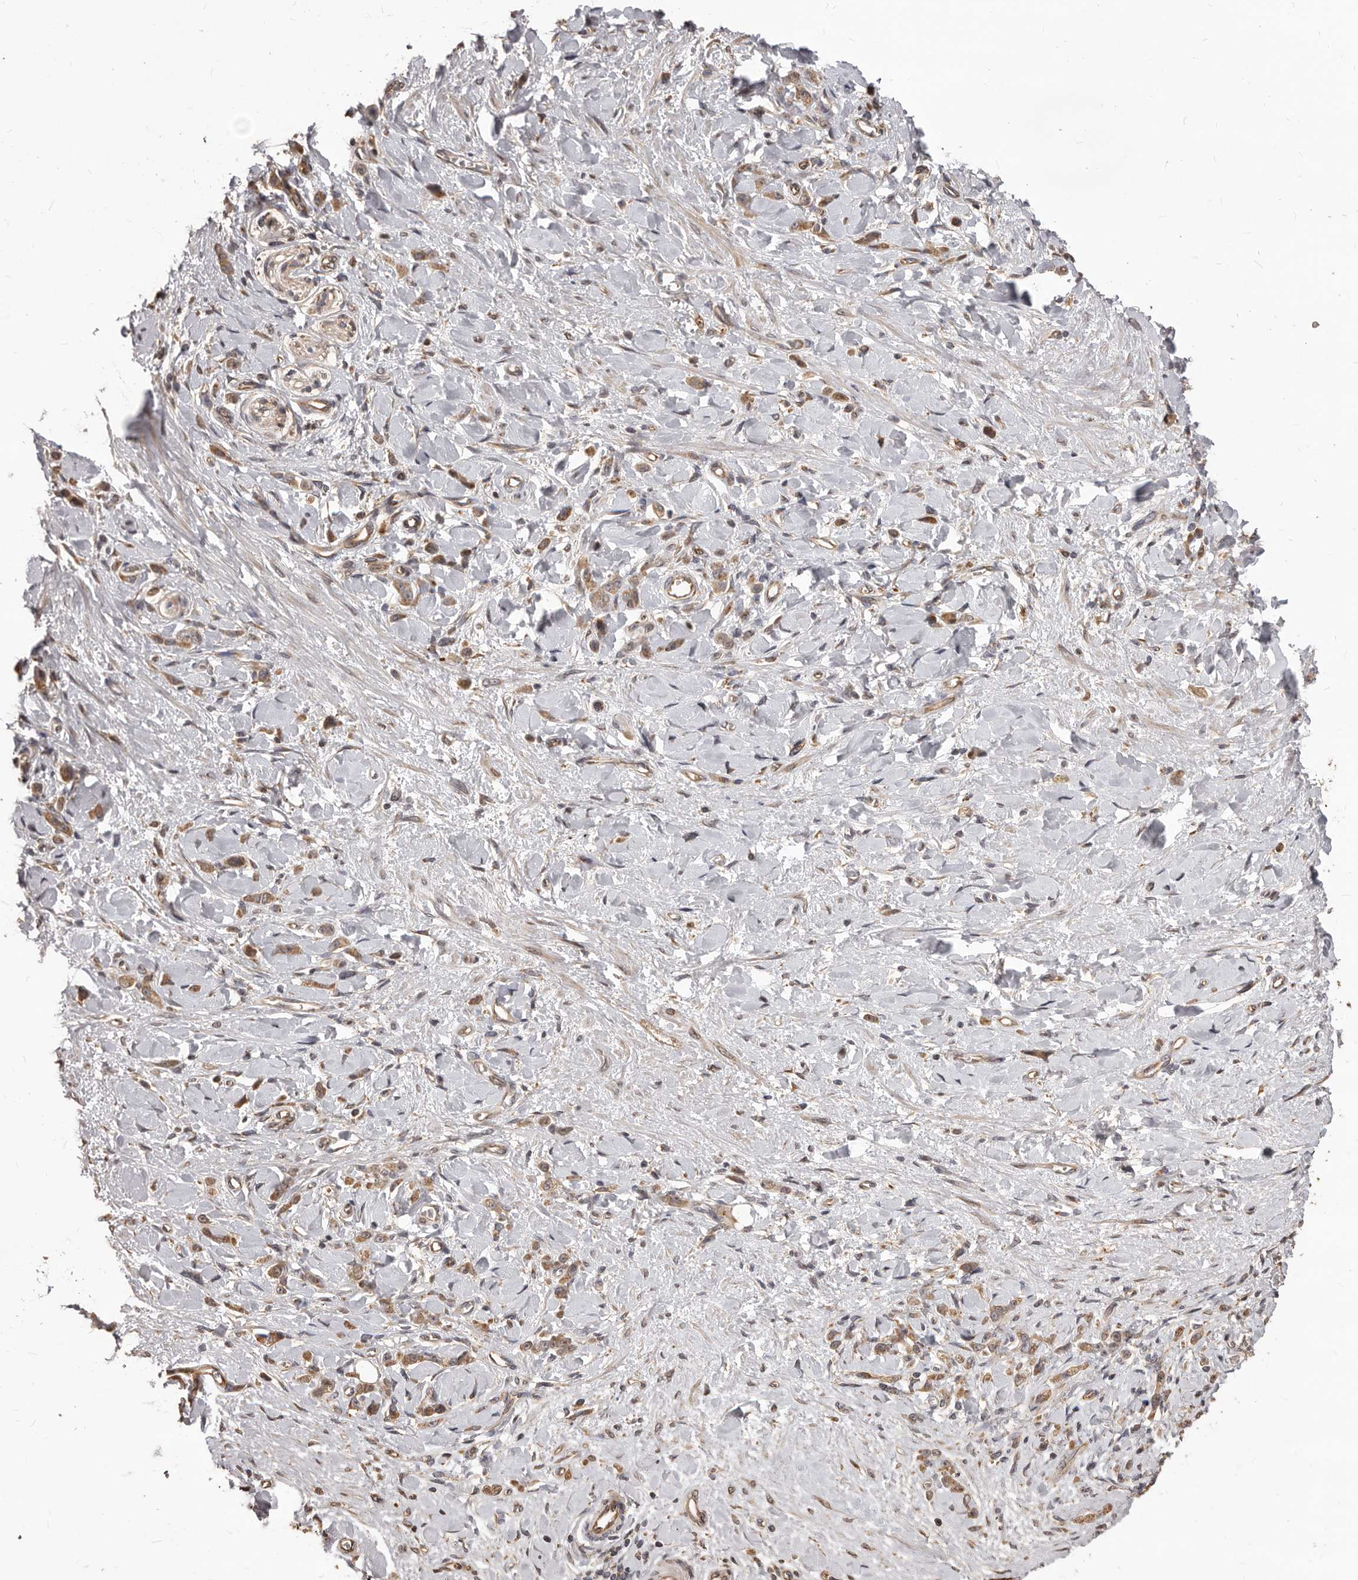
{"staining": {"intensity": "moderate", "quantity": "25%-75%", "location": "cytoplasmic/membranous"}, "tissue": "stomach cancer", "cell_type": "Tumor cells", "image_type": "cancer", "snomed": [{"axis": "morphology", "description": "Normal tissue, NOS"}, {"axis": "morphology", "description": "Adenocarcinoma, NOS"}, {"axis": "topography", "description": "Stomach"}], "caption": "Immunohistochemical staining of human stomach adenocarcinoma reveals medium levels of moderate cytoplasmic/membranous staining in approximately 25%-75% of tumor cells.", "gene": "MTO1", "patient": {"sex": "male", "age": 82}}